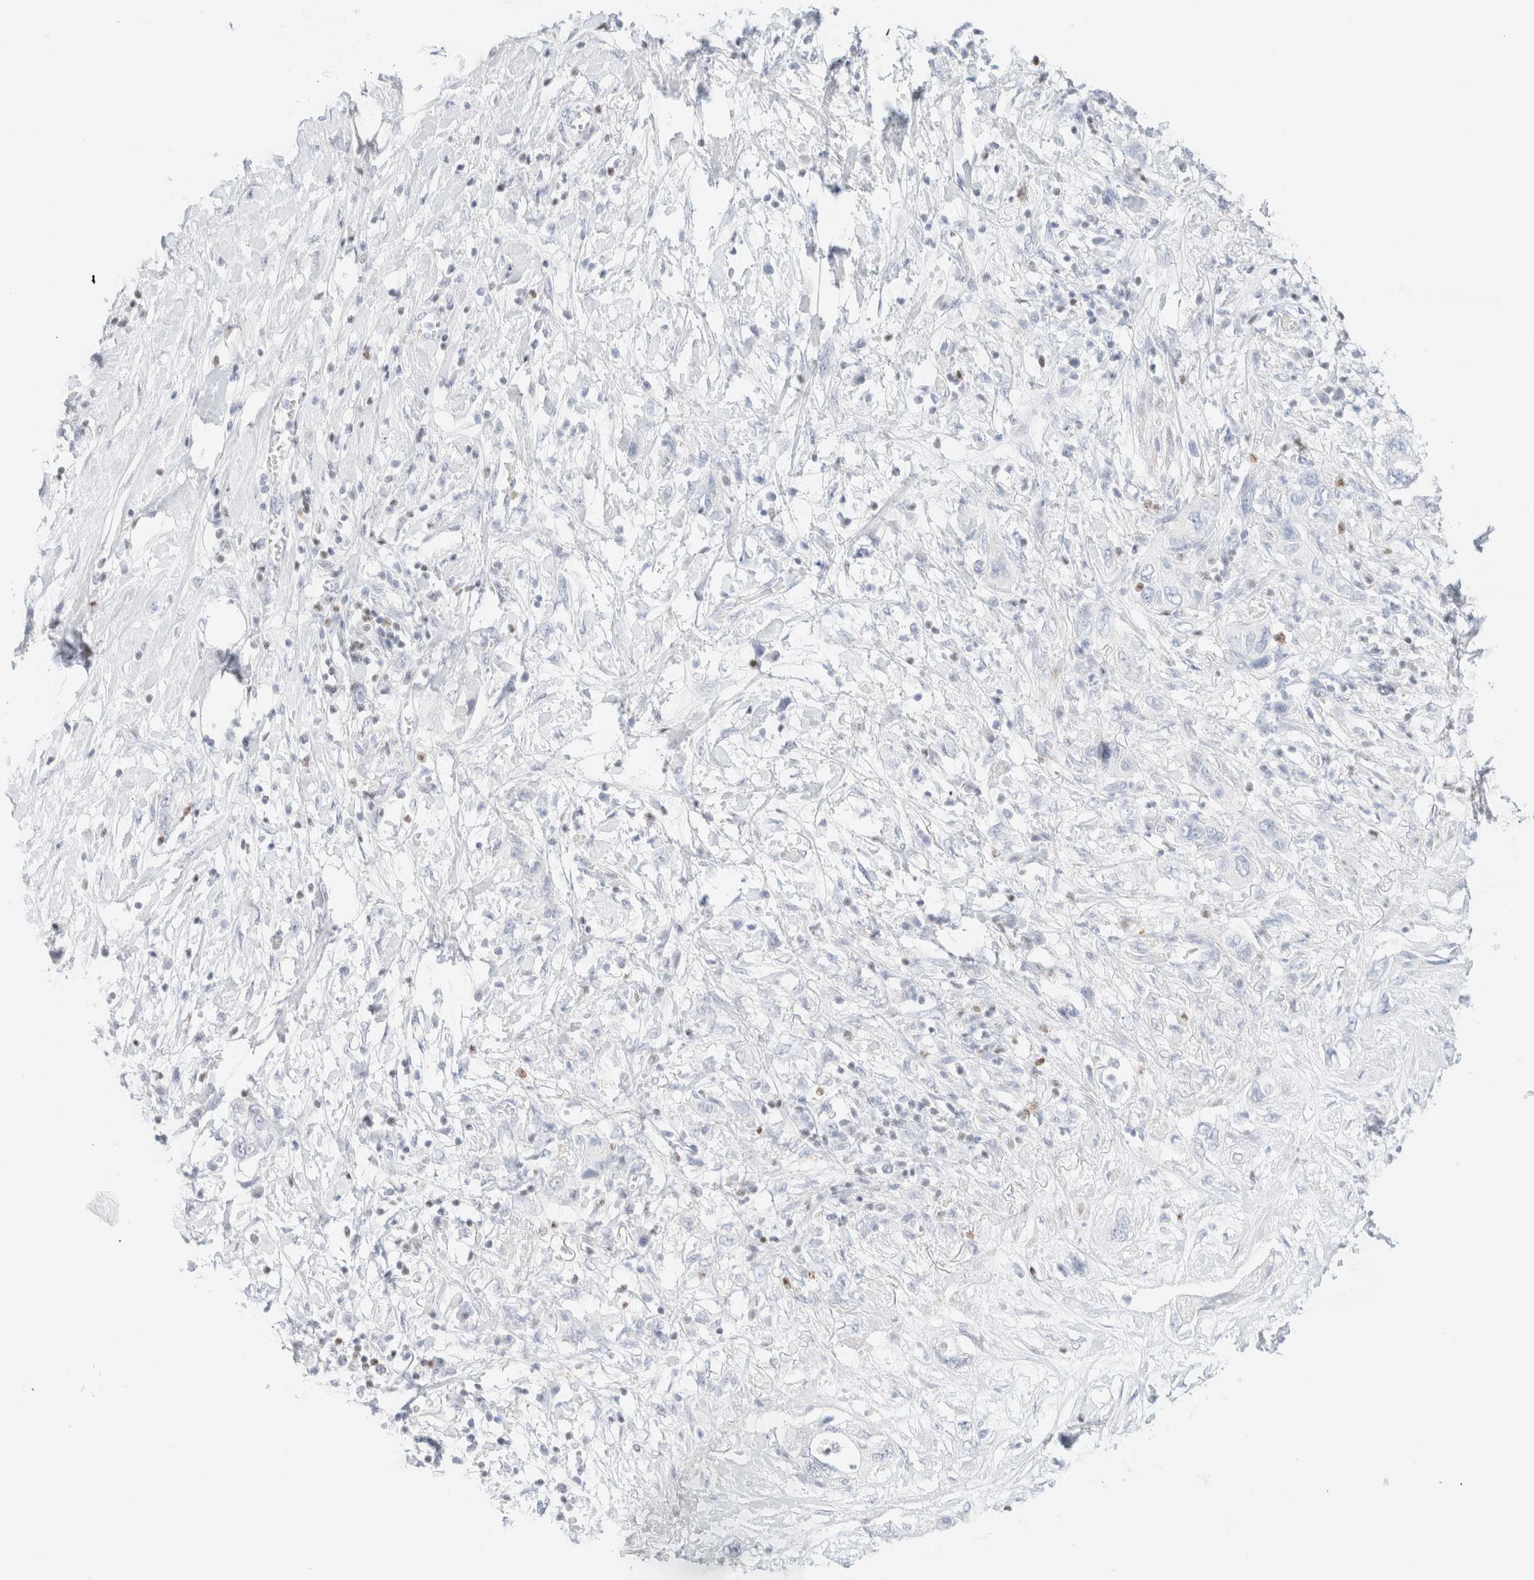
{"staining": {"intensity": "negative", "quantity": "none", "location": "none"}, "tissue": "pancreatic cancer", "cell_type": "Tumor cells", "image_type": "cancer", "snomed": [{"axis": "morphology", "description": "Adenocarcinoma, NOS"}, {"axis": "topography", "description": "Pancreas"}], "caption": "An immunohistochemistry (IHC) photomicrograph of adenocarcinoma (pancreatic) is shown. There is no staining in tumor cells of adenocarcinoma (pancreatic).", "gene": "IKZF3", "patient": {"sex": "female", "age": 73}}